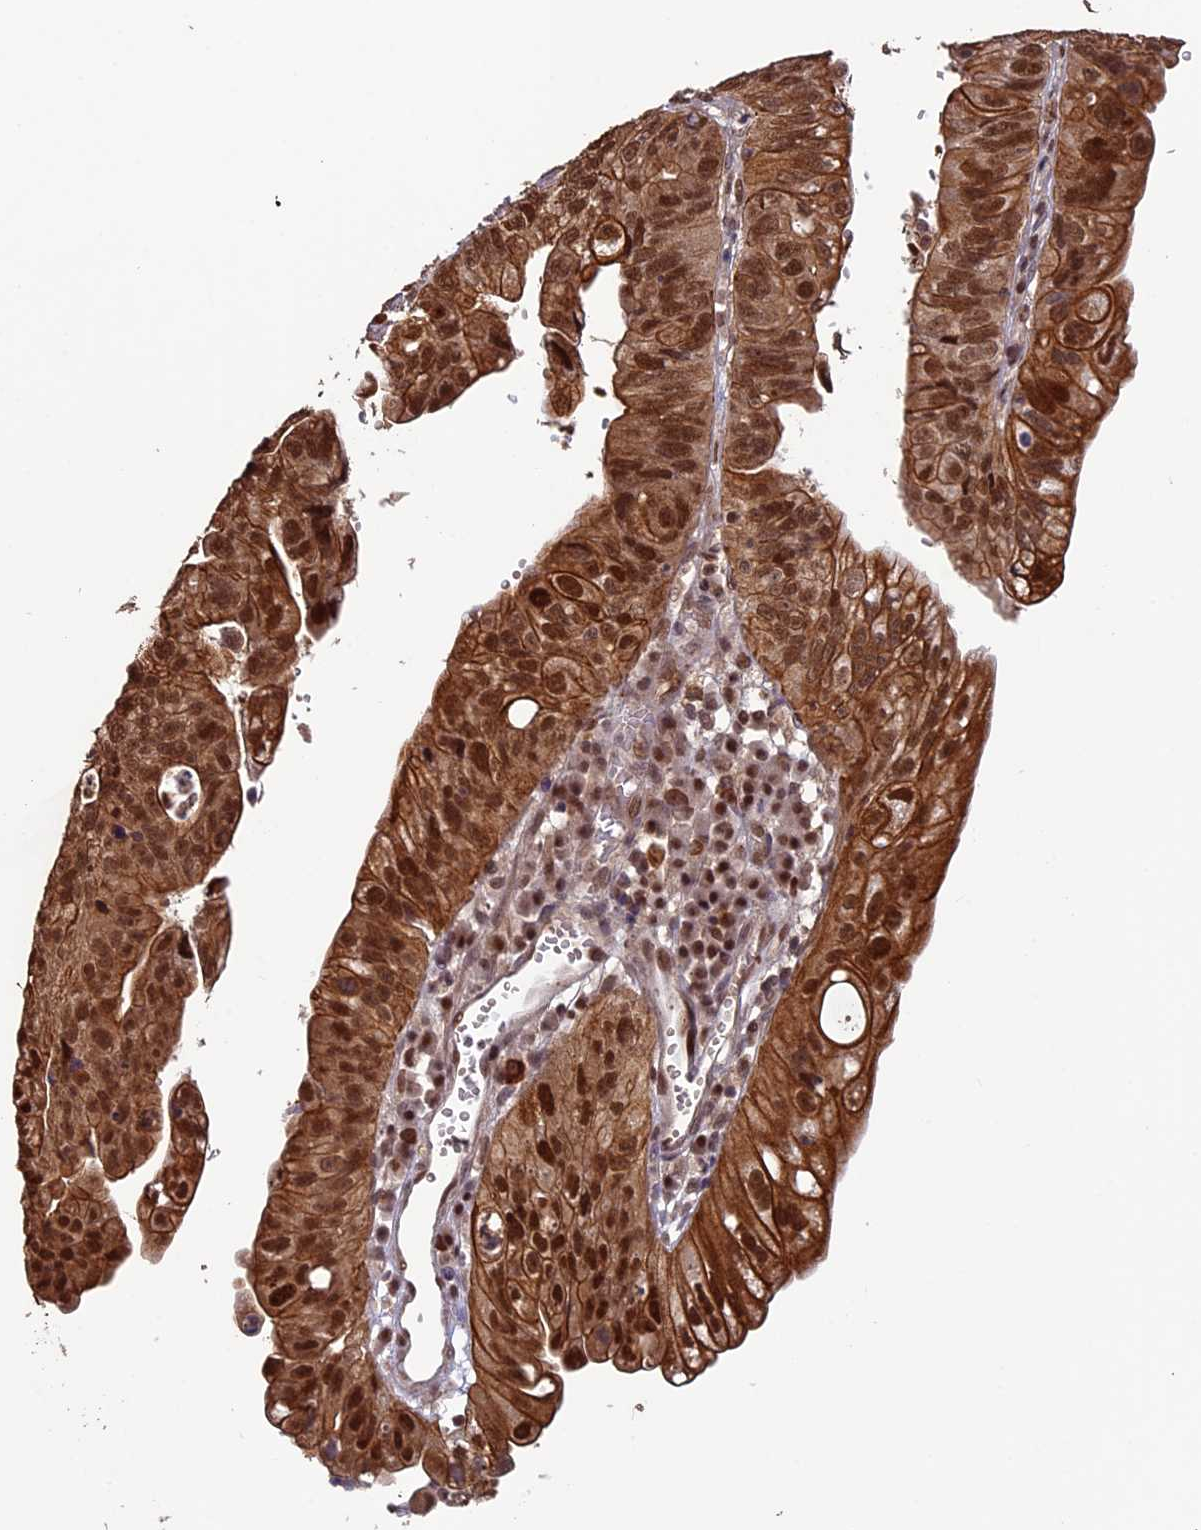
{"staining": {"intensity": "strong", "quantity": ">75%", "location": "cytoplasmic/membranous,nuclear"}, "tissue": "stomach cancer", "cell_type": "Tumor cells", "image_type": "cancer", "snomed": [{"axis": "morphology", "description": "Adenocarcinoma, NOS"}, {"axis": "topography", "description": "Stomach"}], "caption": "Human adenocarcinoma (stomach) stained with a protein marker displays strong staining in tumor cells.", "gene": "NAE1", "patient": {"sex": "male", "age": 59}}